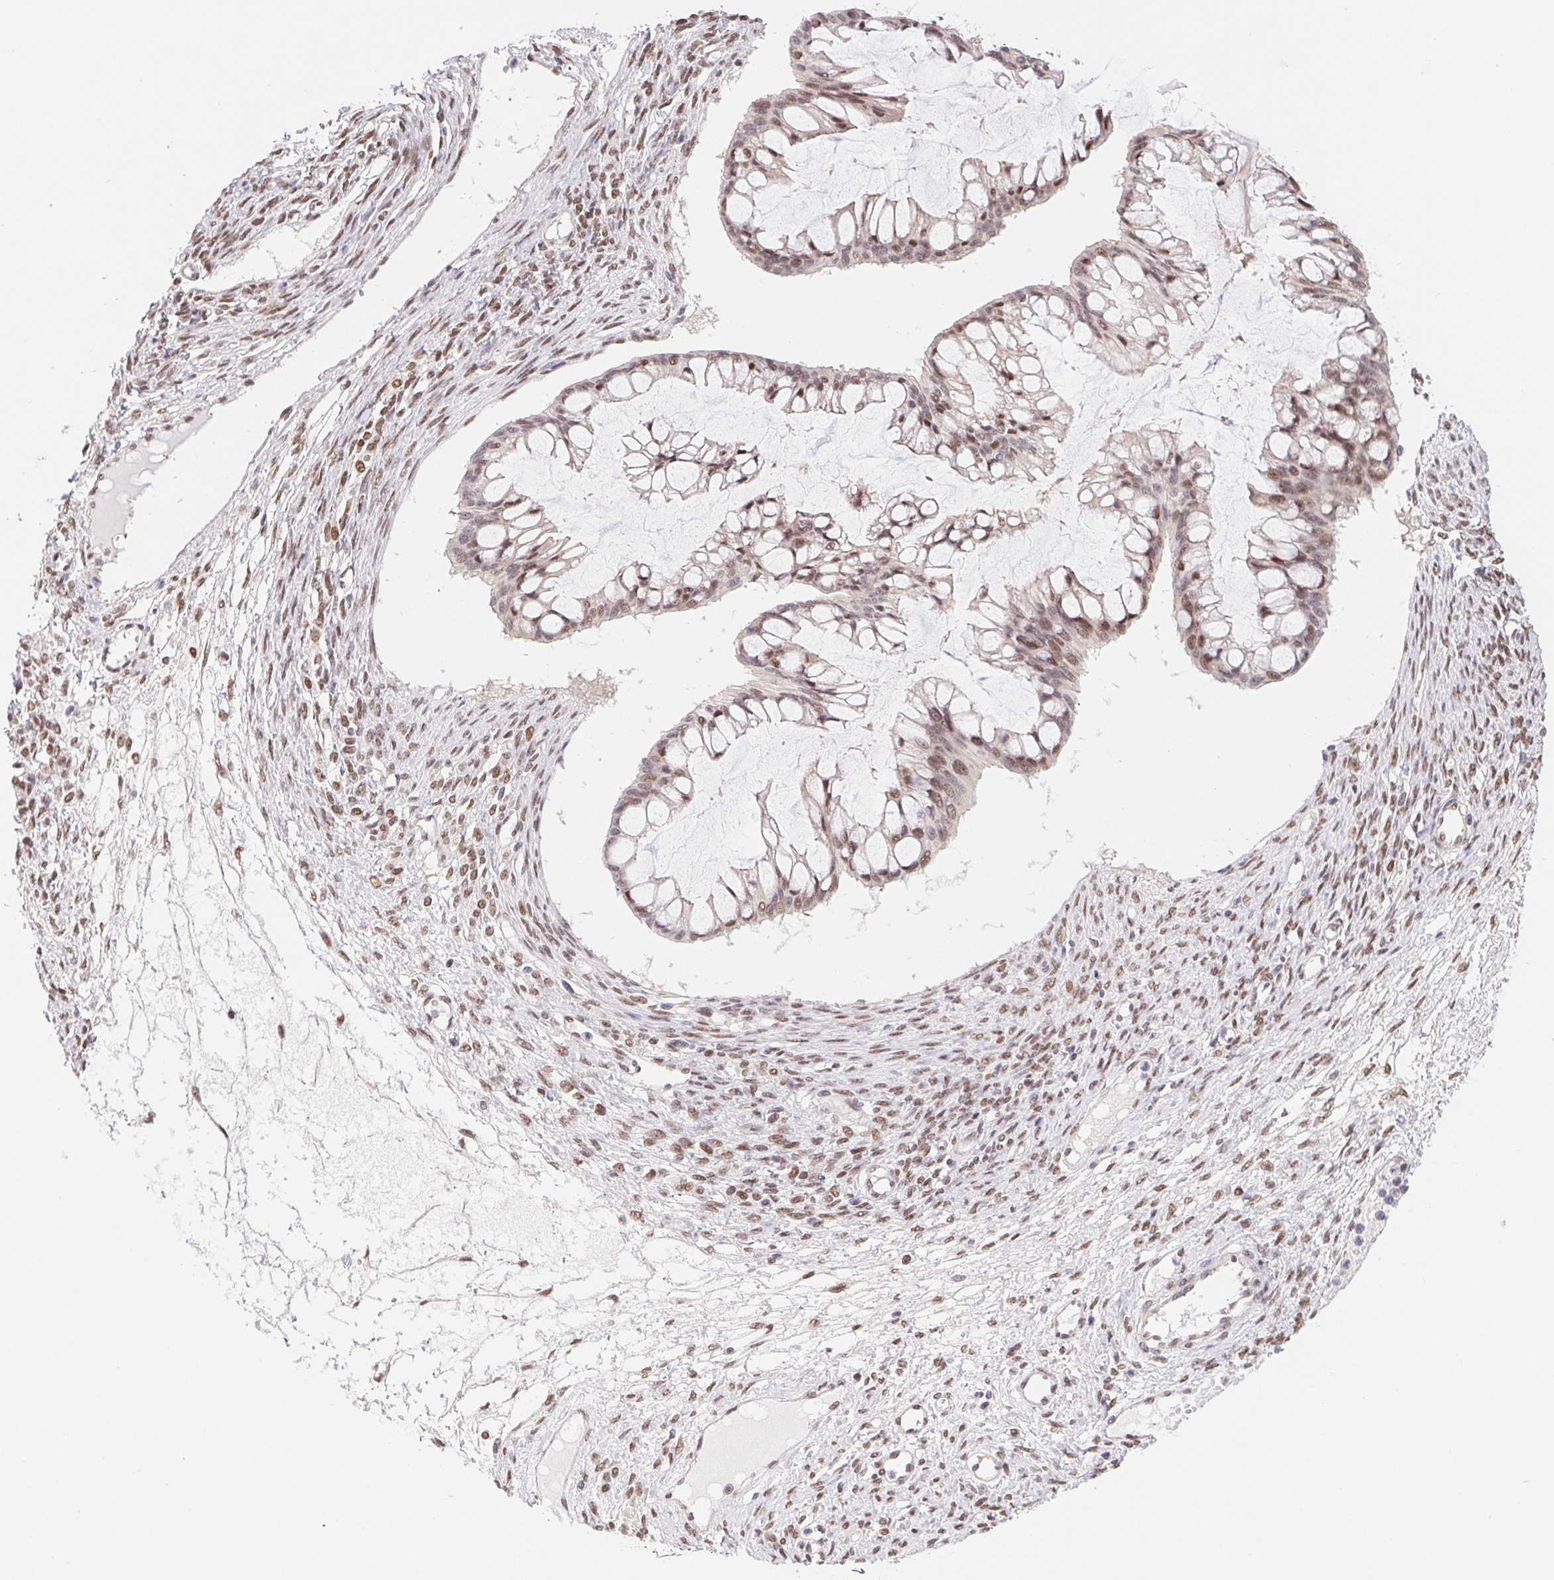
{"staining": {"intensity": "moderate", "quantity": "25%-75%", "location": "nuclear"}, "tissue": "ovarian cancer", "cell_type": "Tumor cells", "image_type": "cancer", "snomed": [{"axis": "morphology", "description": "Cystadenocarcinoma, mucinous, NOS"}, {"axis": "topography", "description": "Ovary"}], "caption": "The photomicrograph shows staining of ovarian cancer, revealing moderate nuclear protein staining (brown color) within tumor cells.", "gene": "CAND1", "patient": {"sex": "female", "age": 73}}